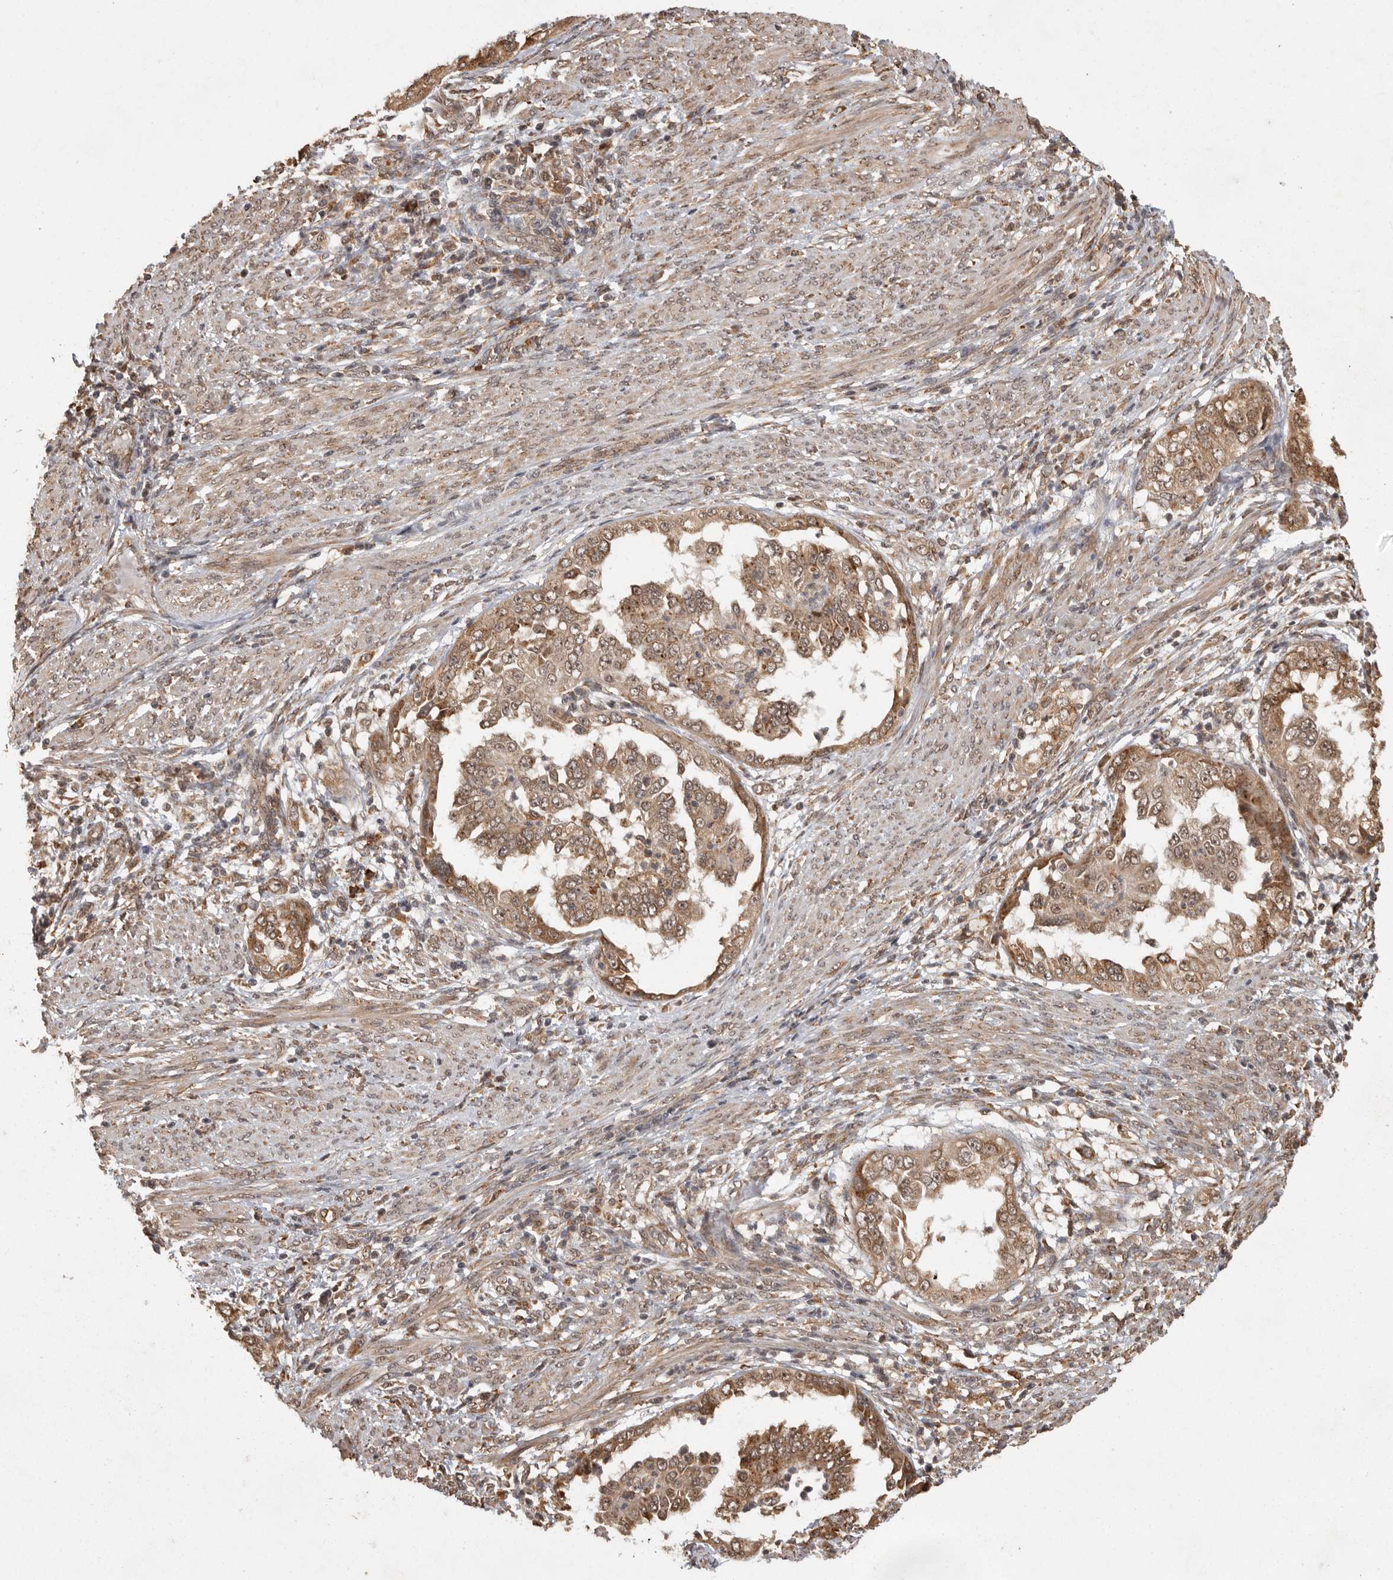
{"staining": {"intensity": "moderate", "quantity": ">75%", "location": "cytoplasmic/membranous,nuclear"}, "tissue": "endometrial cancer", "cell_type": "Tumor cells", "image_type": "cancer", "snomed": [{"axis": "morphology", "description": "Adenocarcinoma, NOS"}, {"axis": "topography", "description": "Endometrium"}], "caption": "About >75% of tumor cells in human adenocarcinoma (endometrial) exhibit moderate cytoplasmic/membranous and nuclear protein positivity as visualized by brown immunohistochemical staining.", "gene": "ZNF83", "patient": {"sex": "female", "age": 85}}